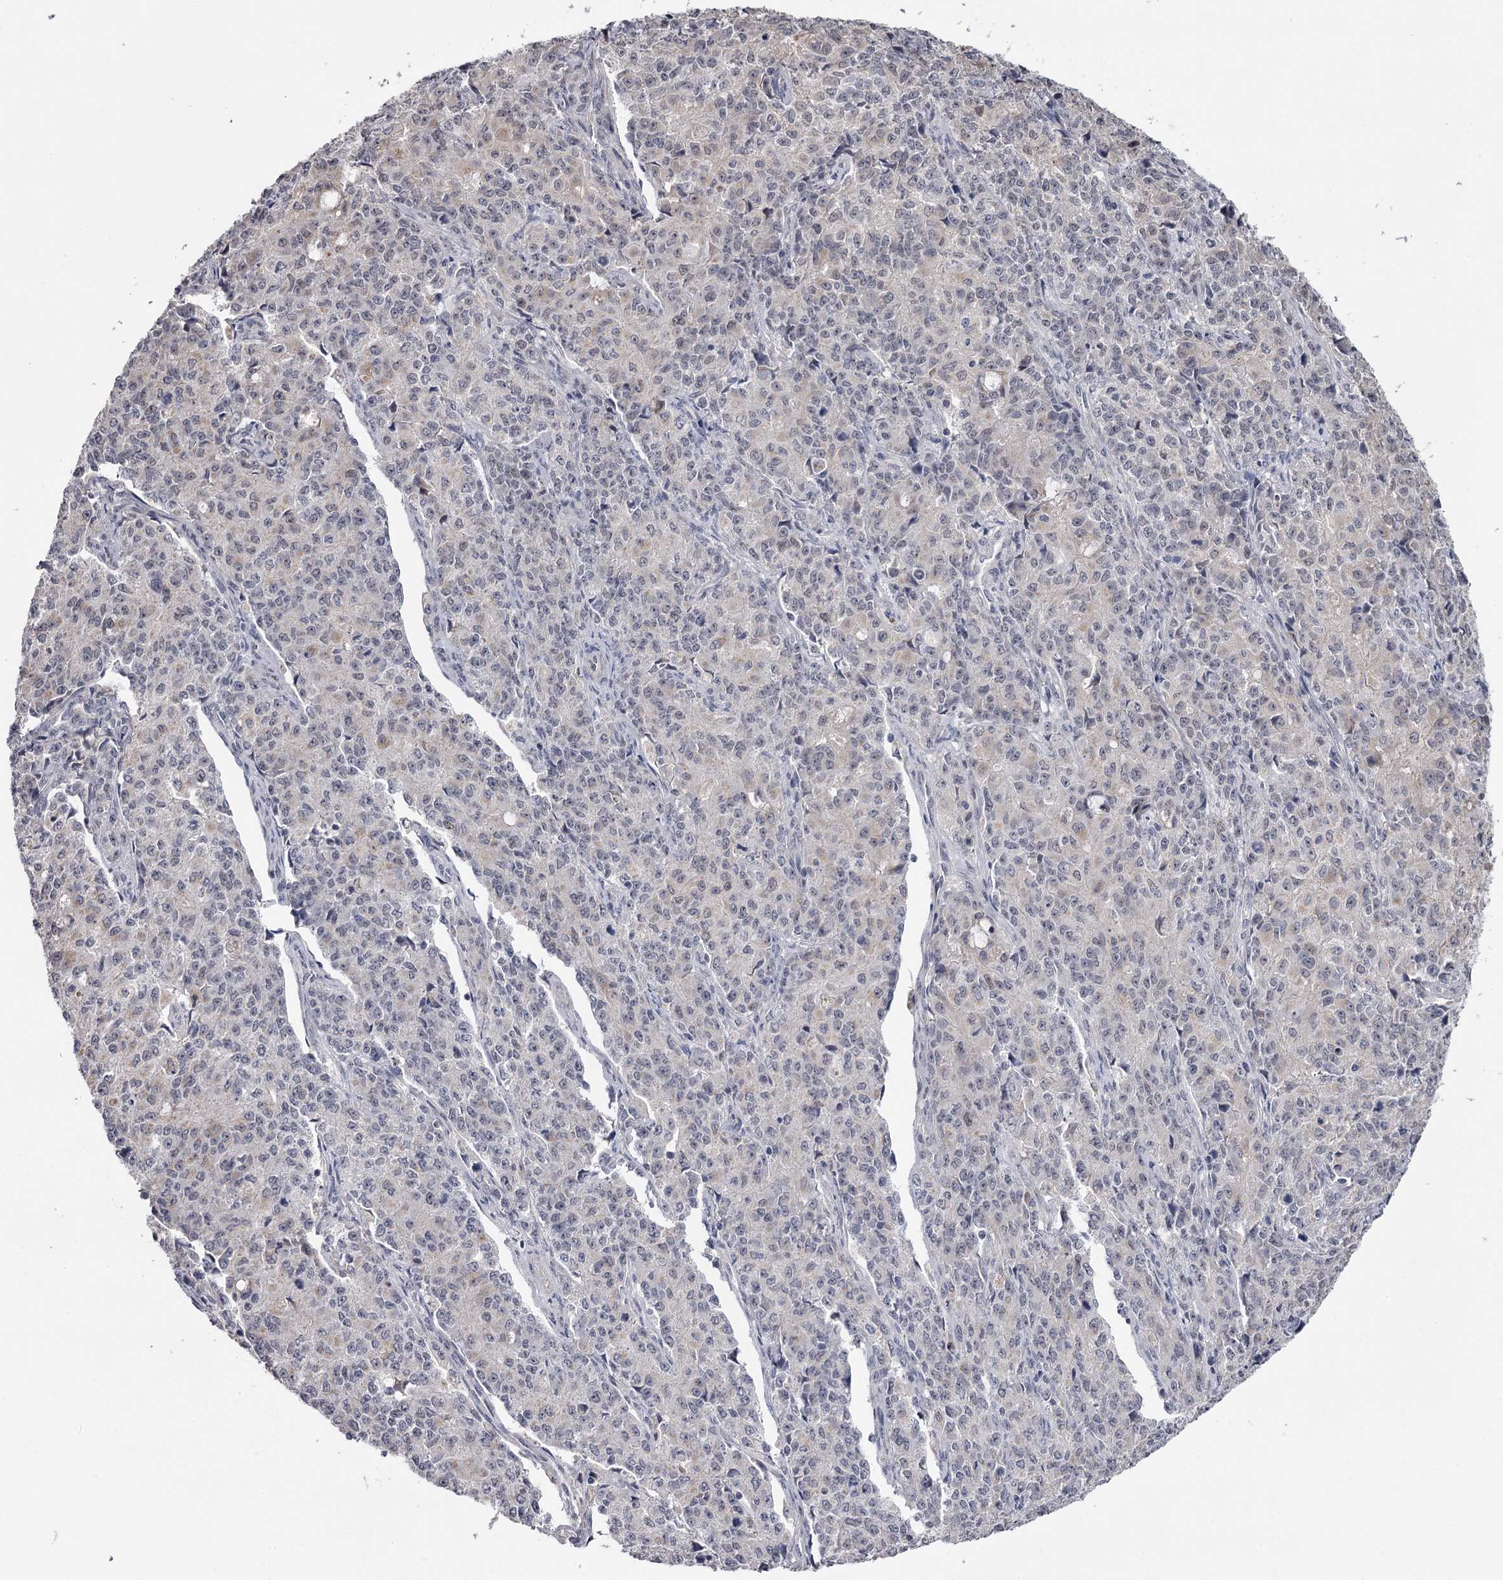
{"staining": {"intensity": "weak", "quantity": "25%-75%", "location": "nuclear"}, "tissue": "endometrial cancer", "cell_type": "Tumor cells", "image_type": "cancer", "snomed": [{"axis": "morphology", "description": "Adenocarcinoma, NOS"}, {"axis": "topography", "description": "Endometrium"}], "caption": "Immunohistochemistry (IHC) of endometrial cancer (adenocarcinoma) exhibits low levels of weak nuclear staining in approximately 25%-75% of tumor cells. The staining was performed using DAB, with brown indicating positive protein expression. Nuclei are stained blue with hematoxylin.", "gene": "GTSF1", "patient": {"sex": "female", "age": 50}}